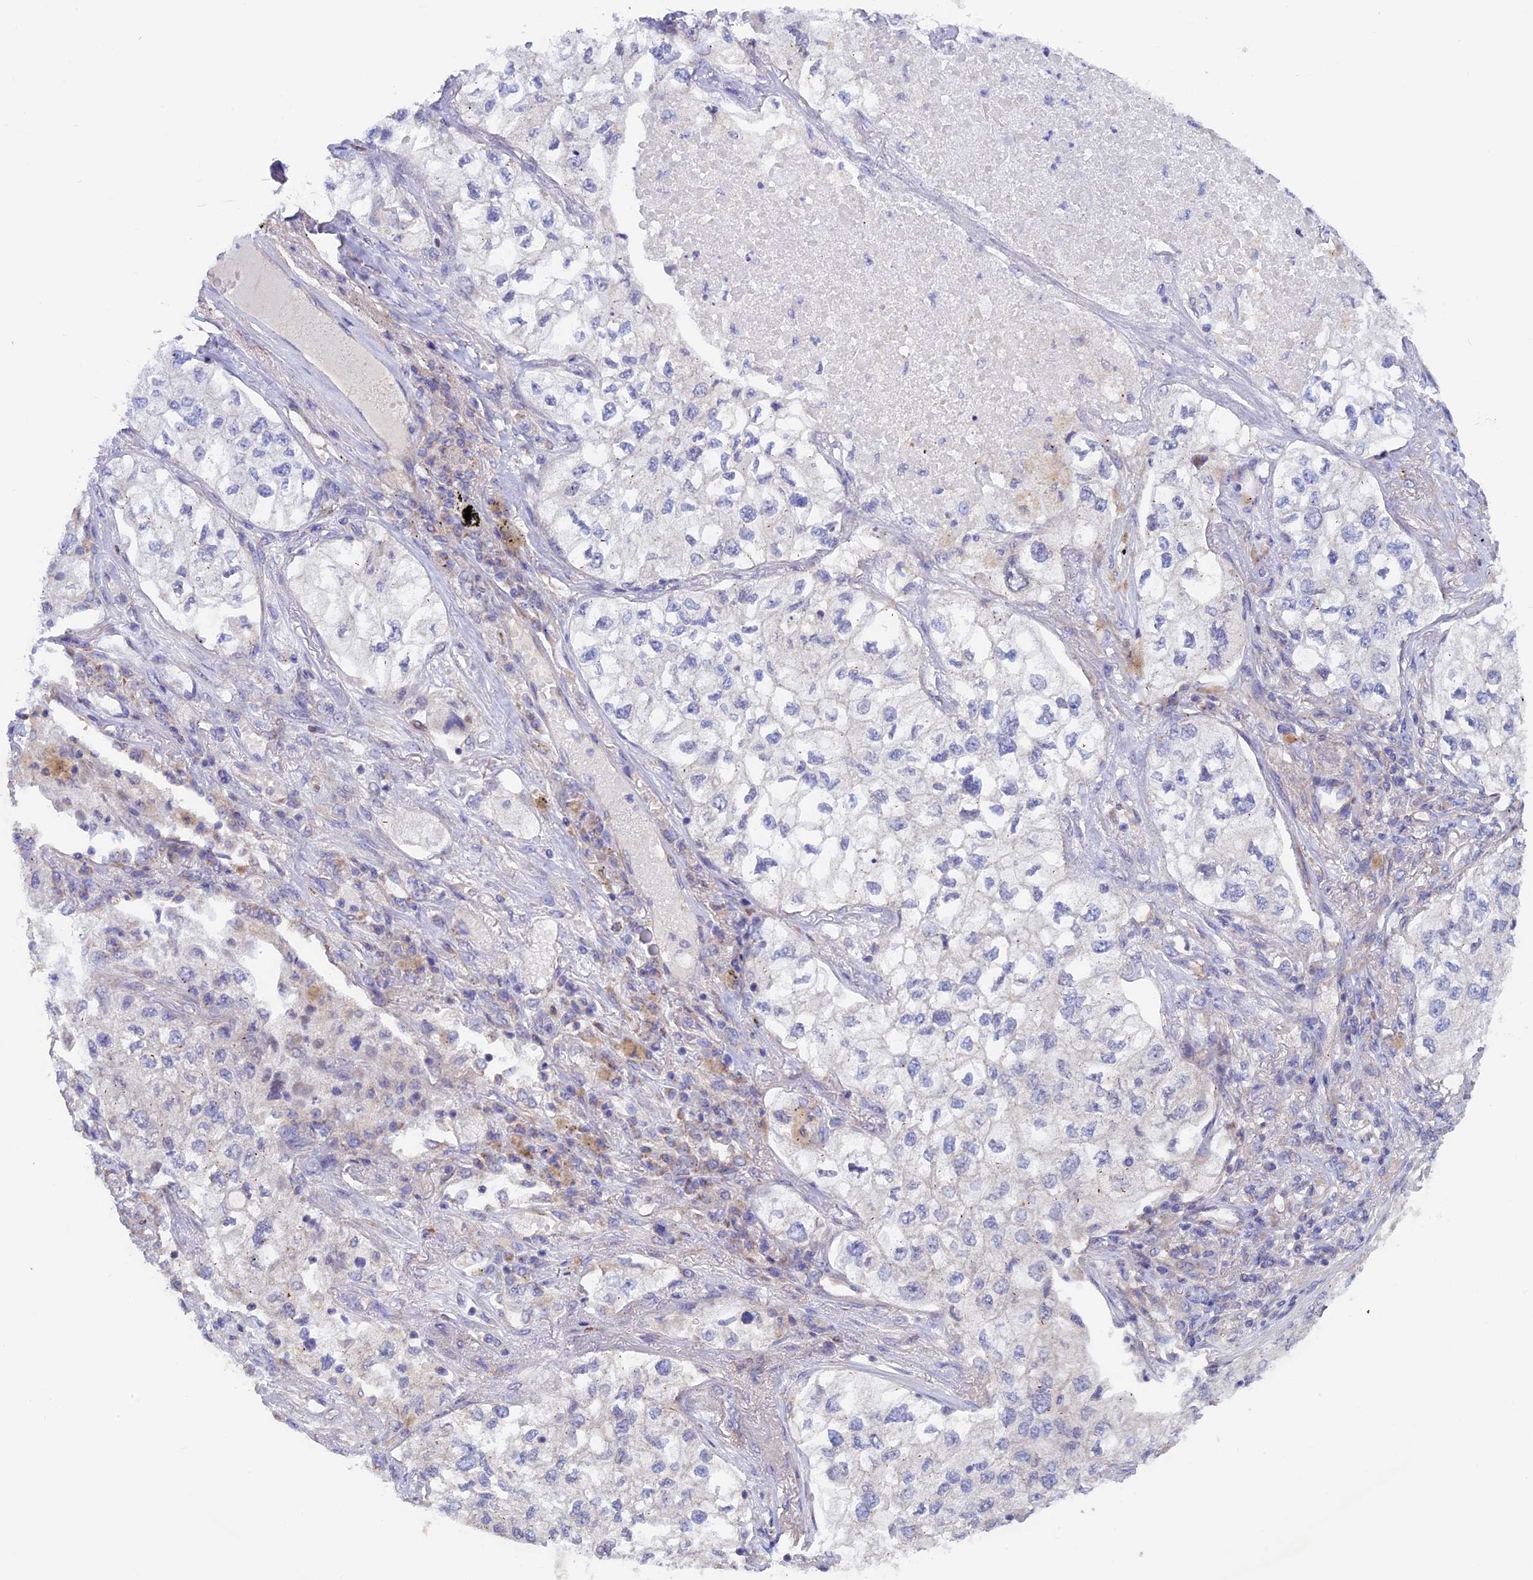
{"staining": {"intensity": "negative", "quantity": "none", "location": "none"}, "tissue": "lung cancer", "cell_type": "Tumor cells", "image_type": "cancer", "snomed": [{"axis": "morphology", "description": "Adenocarcinoma, NOS"}, {"axis": "topography", "description": "Lung"}], "caption": "Image shows no significant protein expression in tumor cells of lung adenocarcinoma.", "gene": "ETFDH", "patient": {"sex": "male", "age": 63}}